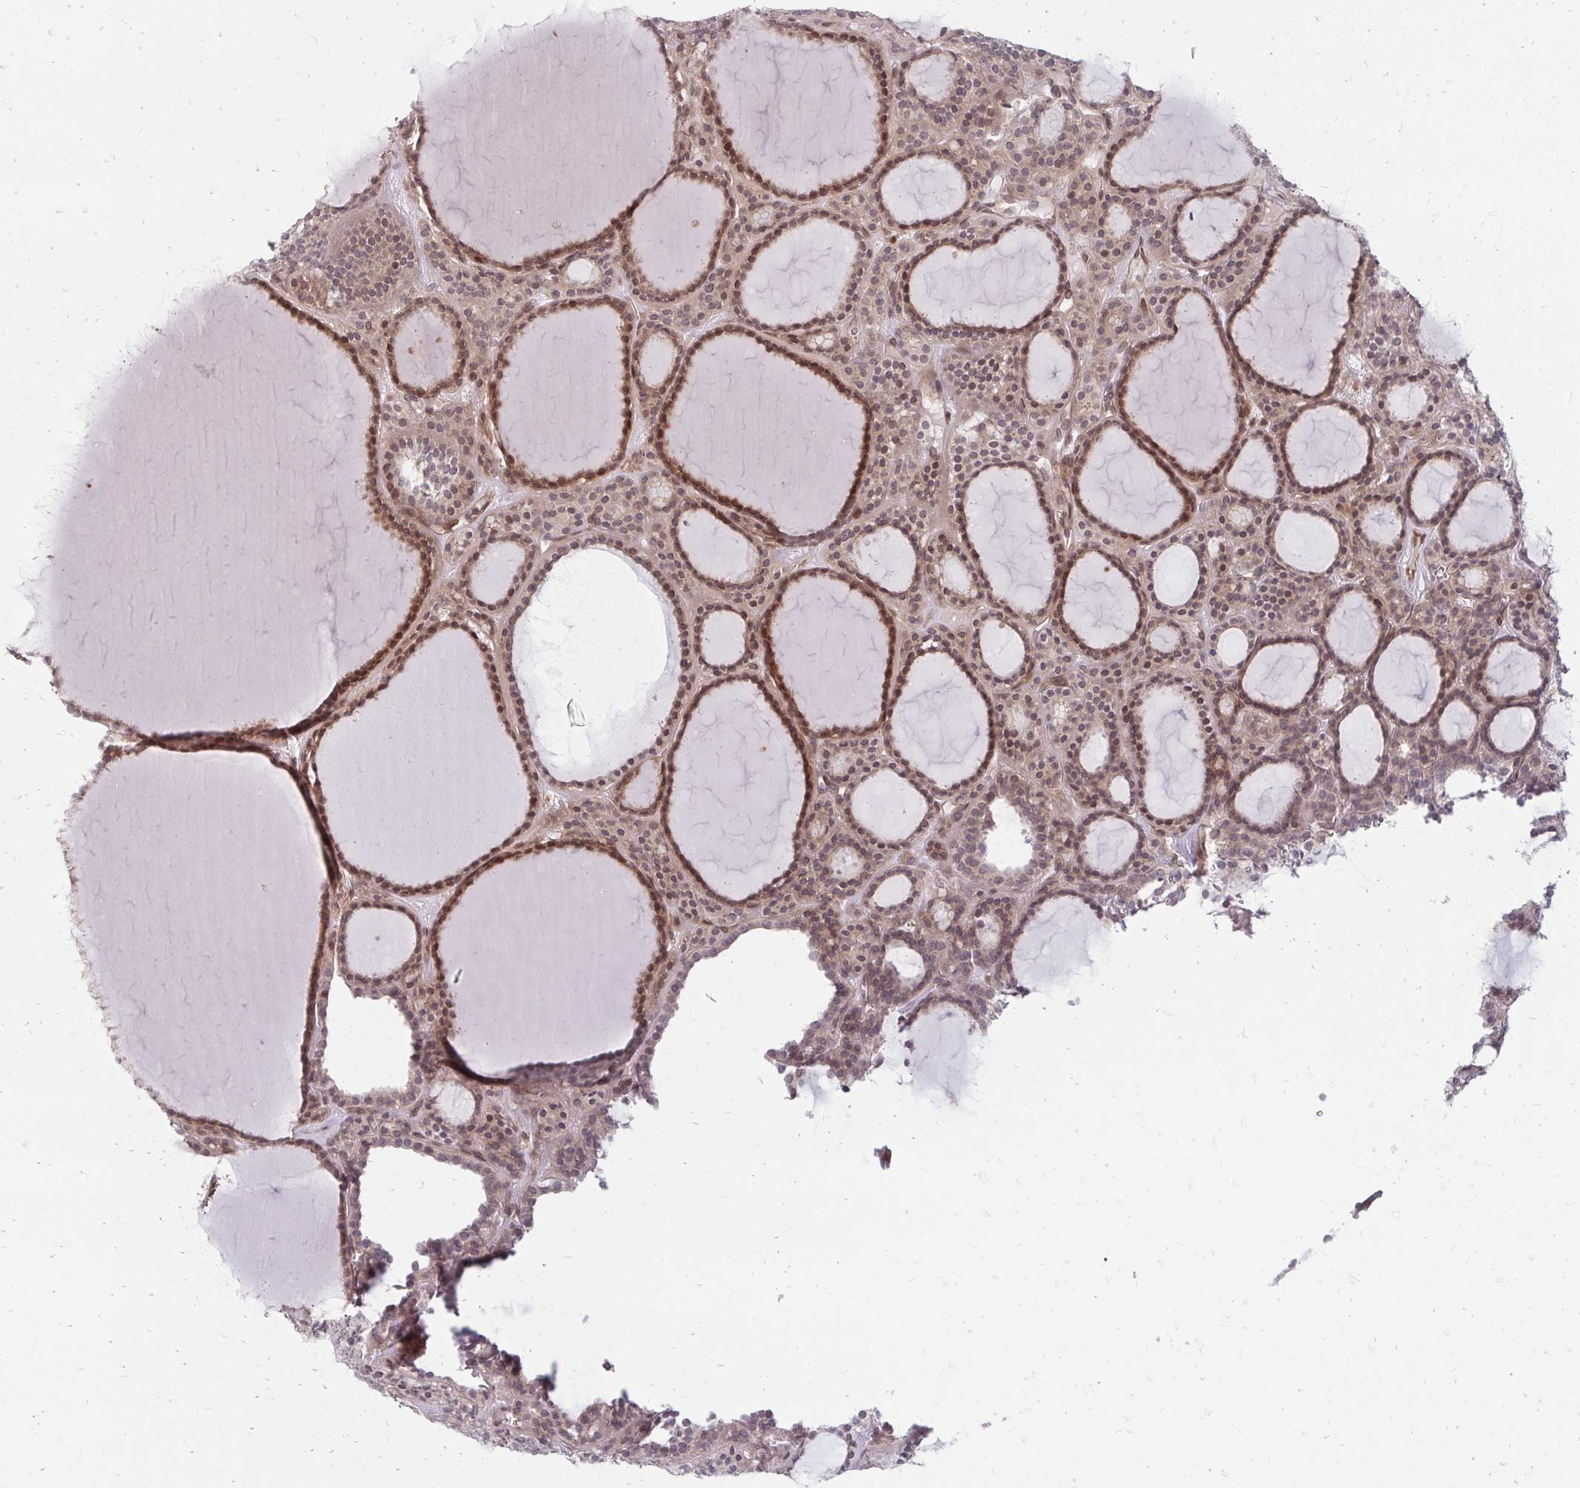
{"staining": {"intensity": "moderate", "quantity": ">75%", "location": "cytoplasmic/membranous,nuclear"}, "tissue": "thyroid cancer", "cell_type": "Tumor cells", "image_type": "cancer", "snomed": [{"axis": "morphology", "description": "Follicular adenoma carcinoma, NOS"}, {"axis": "topography", "description": "Thyroid gland"}], "caption": "Approximately >75% of tumor cells in thyroid cancer demonstrate moderate cytoplasmic/membranous and nuclear protein staining as visualized by brown immunohistochemical staining.", "gene": "ZNF285", "patient": {"sex": "female", "age": 63}}